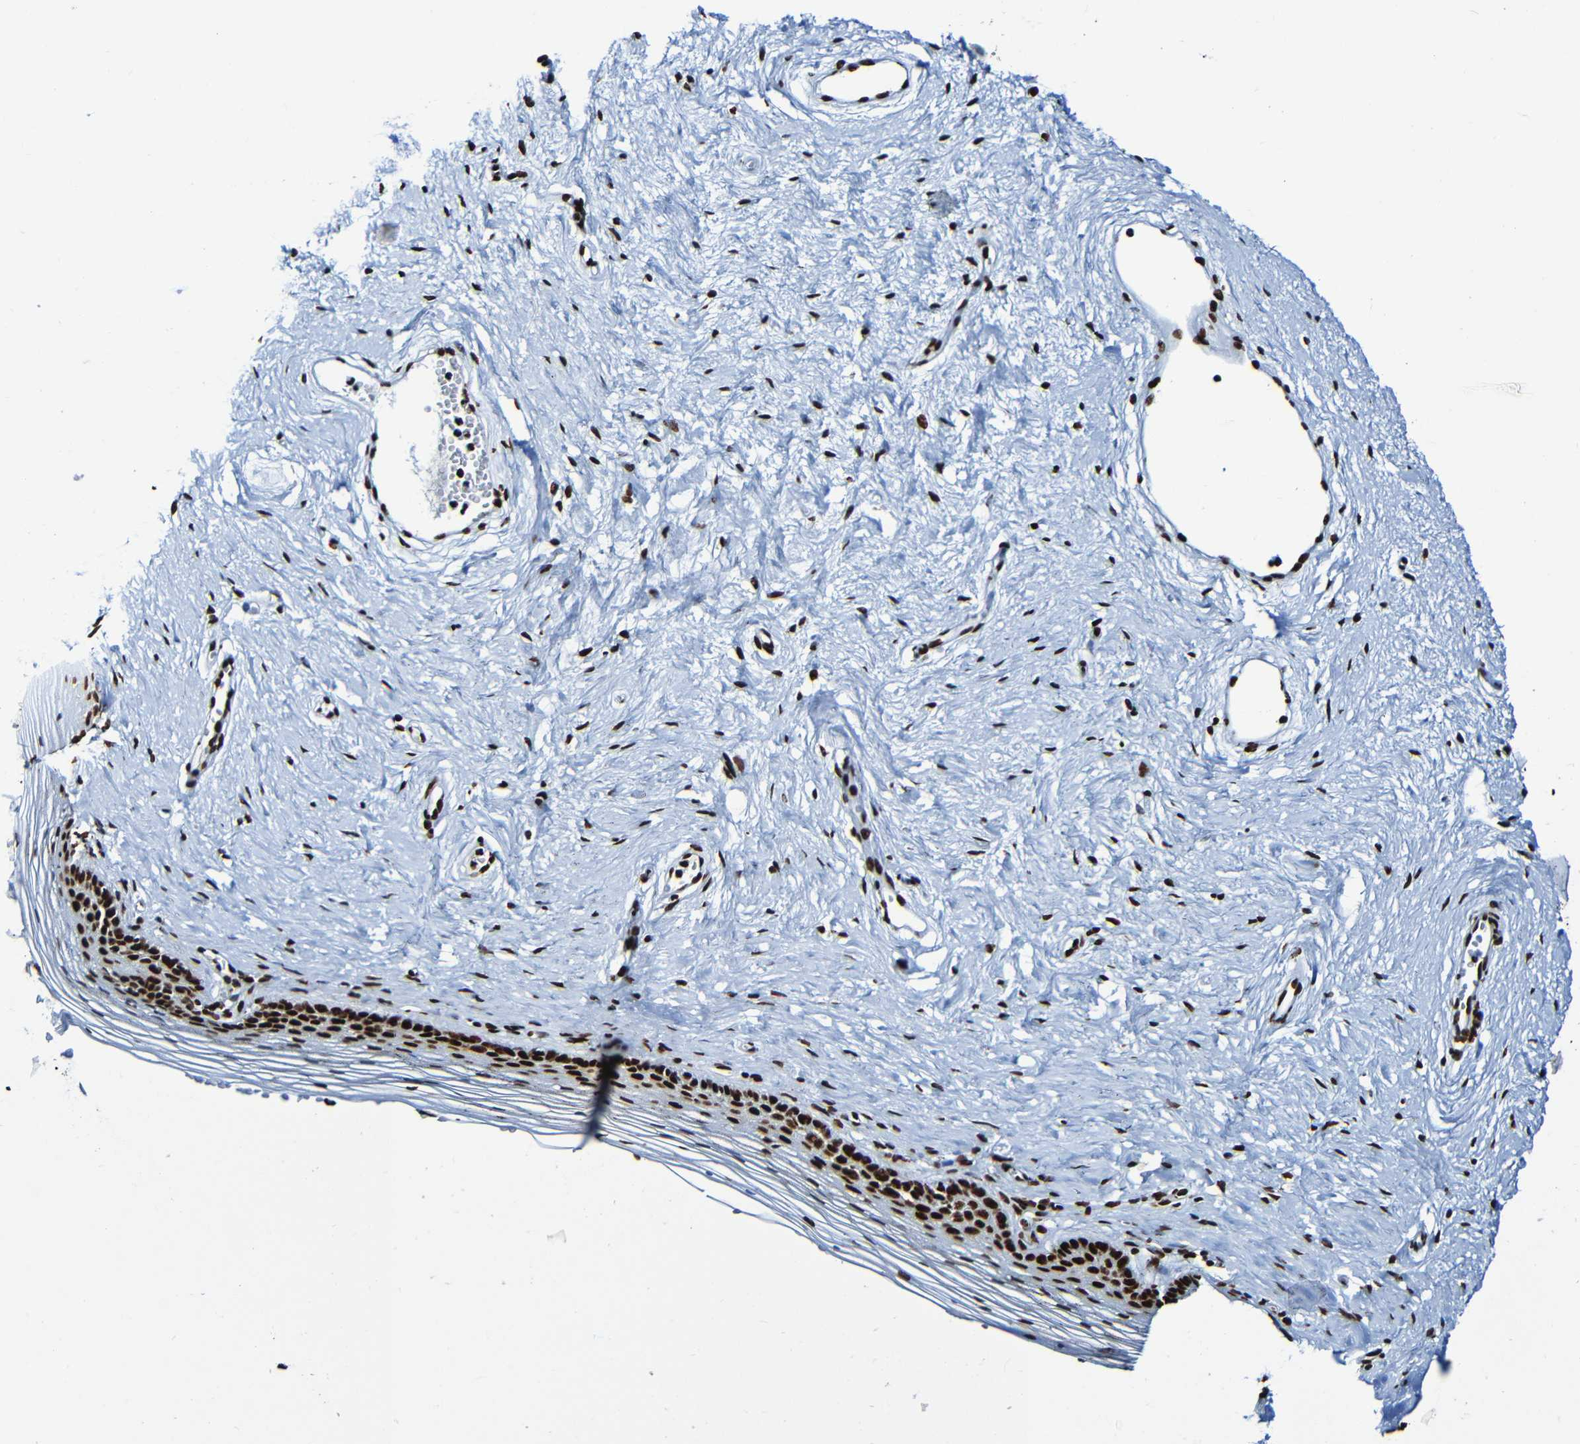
{"staining": {"intensity": "strong", "quantity": ">75%", "location": "nuclear"}, "tissue": "vagina", "cell_type": "Squamous epithelial cells", "image_type": "normal", "snomed": [{"axis": "morphology", "description": "Normal tissue, NOS"}, {"axis": "topography", "description": "Vagina"}], "caption": "IHC (DAB (3,3'-diaminobenzidine)) staining of unremarkable vagina displays strong nuclear protein staining in about >75% of squamous epithelial cells.", "gene": "SRSF3", "patient": {"sex": "female", "age": 32}}